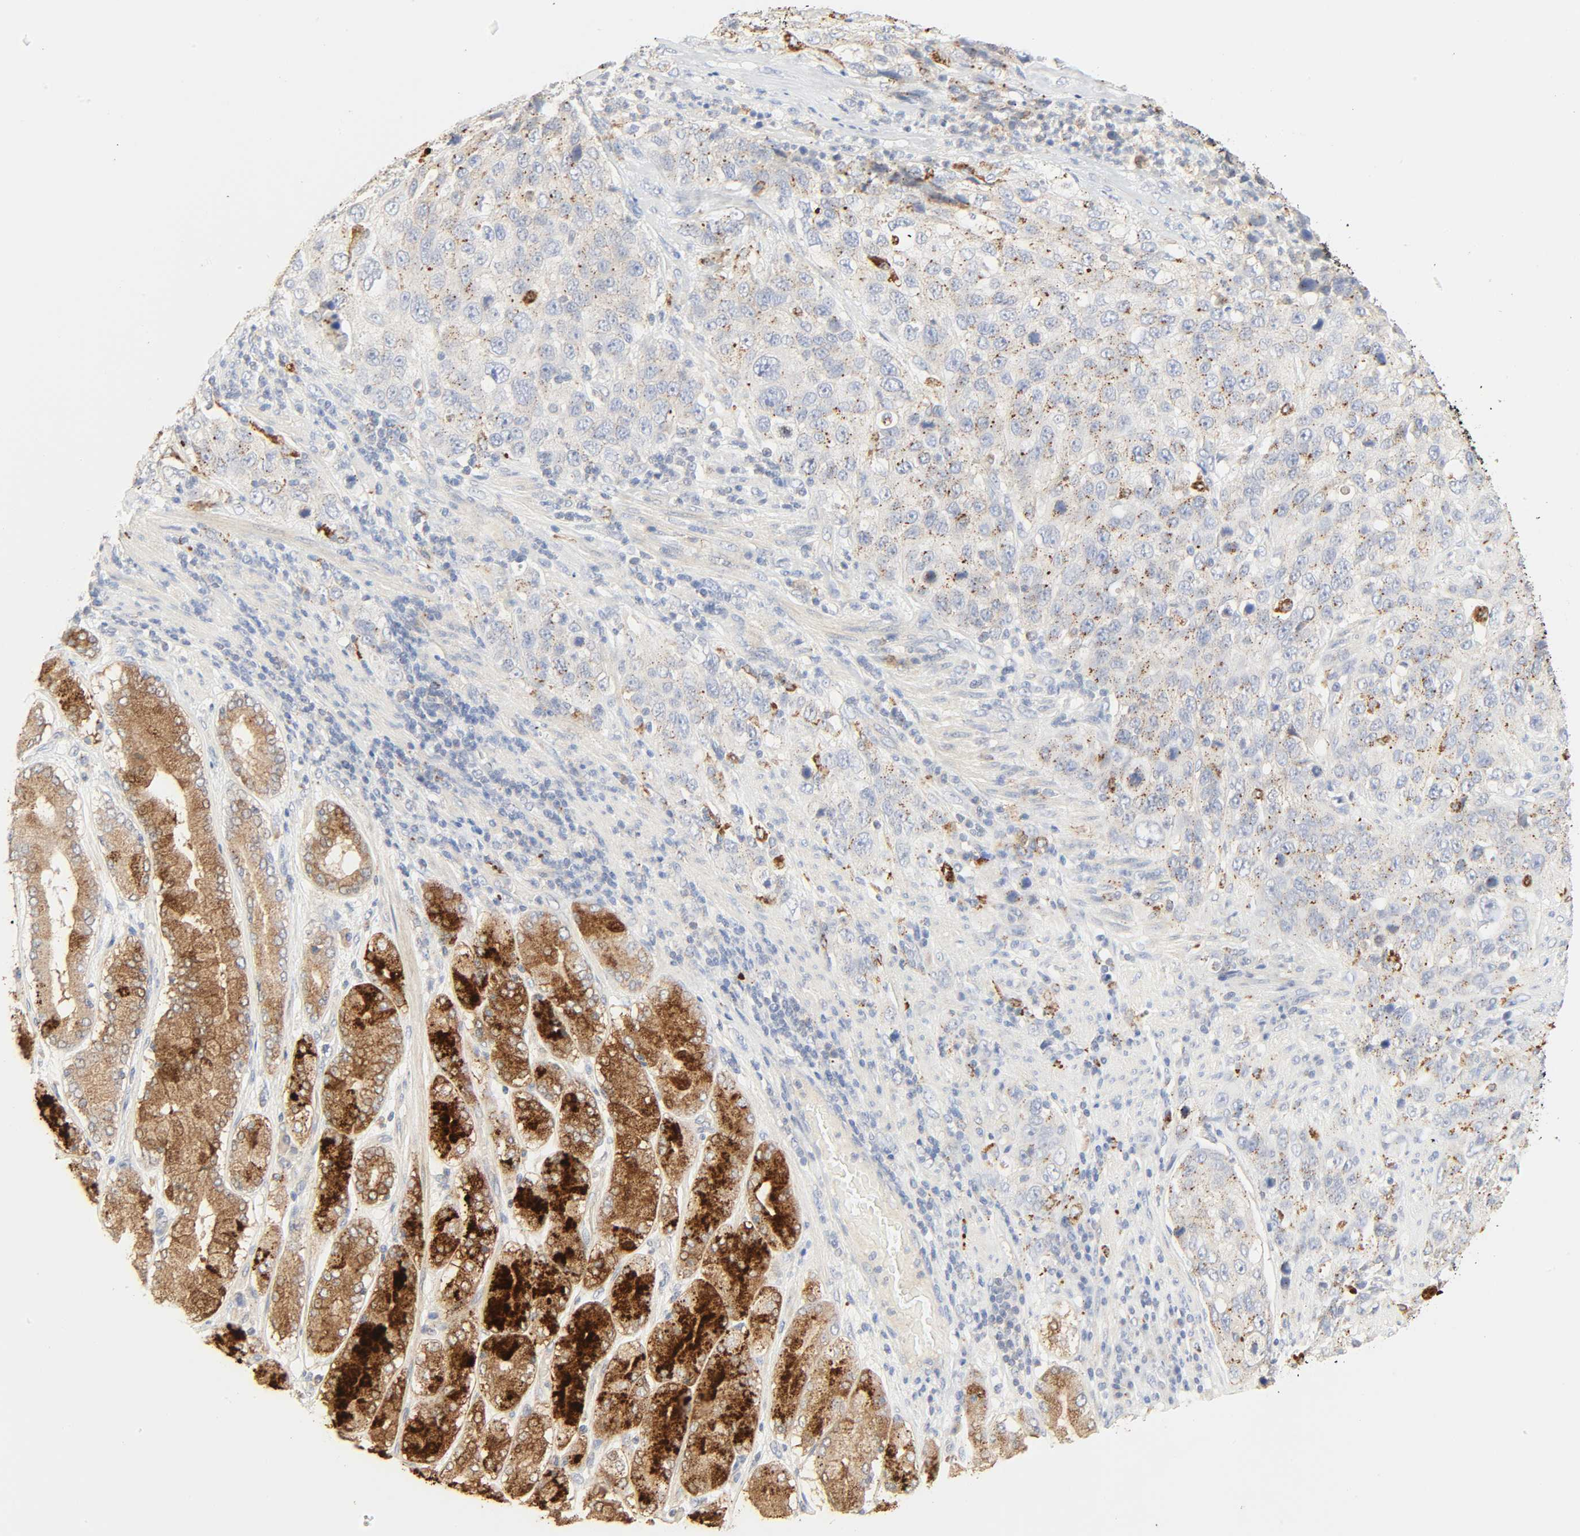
{"staining": {"intensity": "moderate", "quantity": "25%-75%", "location": "cytoplasmic/membranous"}, "tissue": "stomach cancer", "cell_type": "Tumor cells", "image_type": "cancer", "snomed": [{"axis": "morphology", "description": "Normal tissue, NOS"}, {"axis": "morphology", "description": "Adenocarcinoma, NOS"}, {"axis": "topography", "description": "Stomach"}], "caption": "Immunohistochemical staining of human stomach adenocarcinoma demonstrates moderate cytoplasmic/membranous protein staining in about 25%-75% of tumor cells.", "gene": "CAMK2A", "patient": {"sex": "male", "age": 48}}